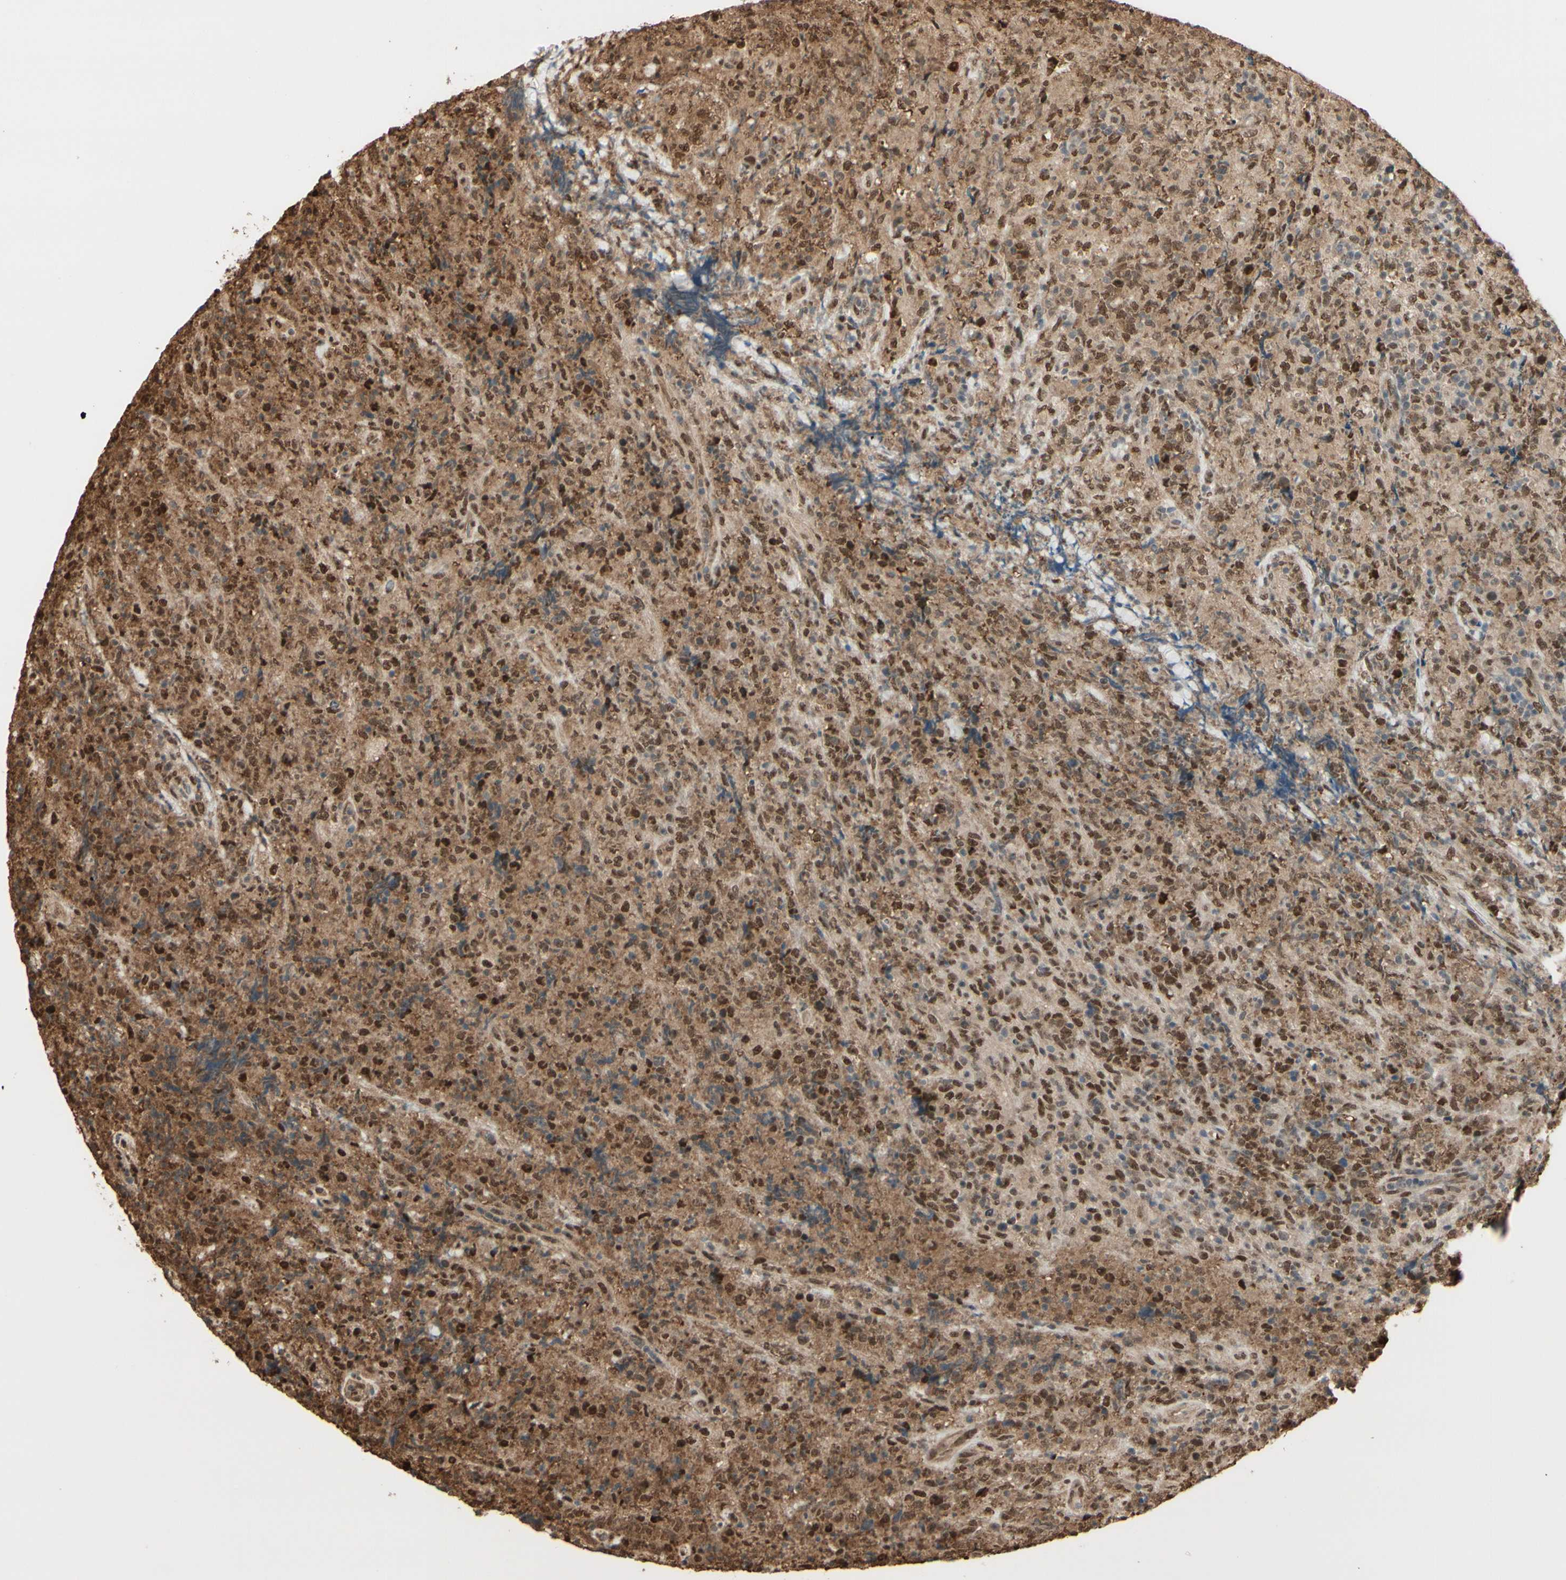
{"staining": {"intensity": "strong", "quantity": ">75%", "location": "cytoplasmic/membranous,nuclear"}, "tissue": "lymphoma", "cell_type": "Tumor cells", "image_type": "cancer", "snomed": [{"axis": "morphology", "description": "Malignant lymphoma, non-Hodgkin's type, High grade"}, {"axis": "topography", "description": "Tonsil"}], "caption": "Human malignant lymphoma, non-Hodgkin's type (high-grade) stained with a brown dye reveals strong cytoplasmic/membranous and nuclear positive staining in approximately >75% of tumor cells.", "gene": "HSF1", "patient": {"sex": "female", "age": 36}}